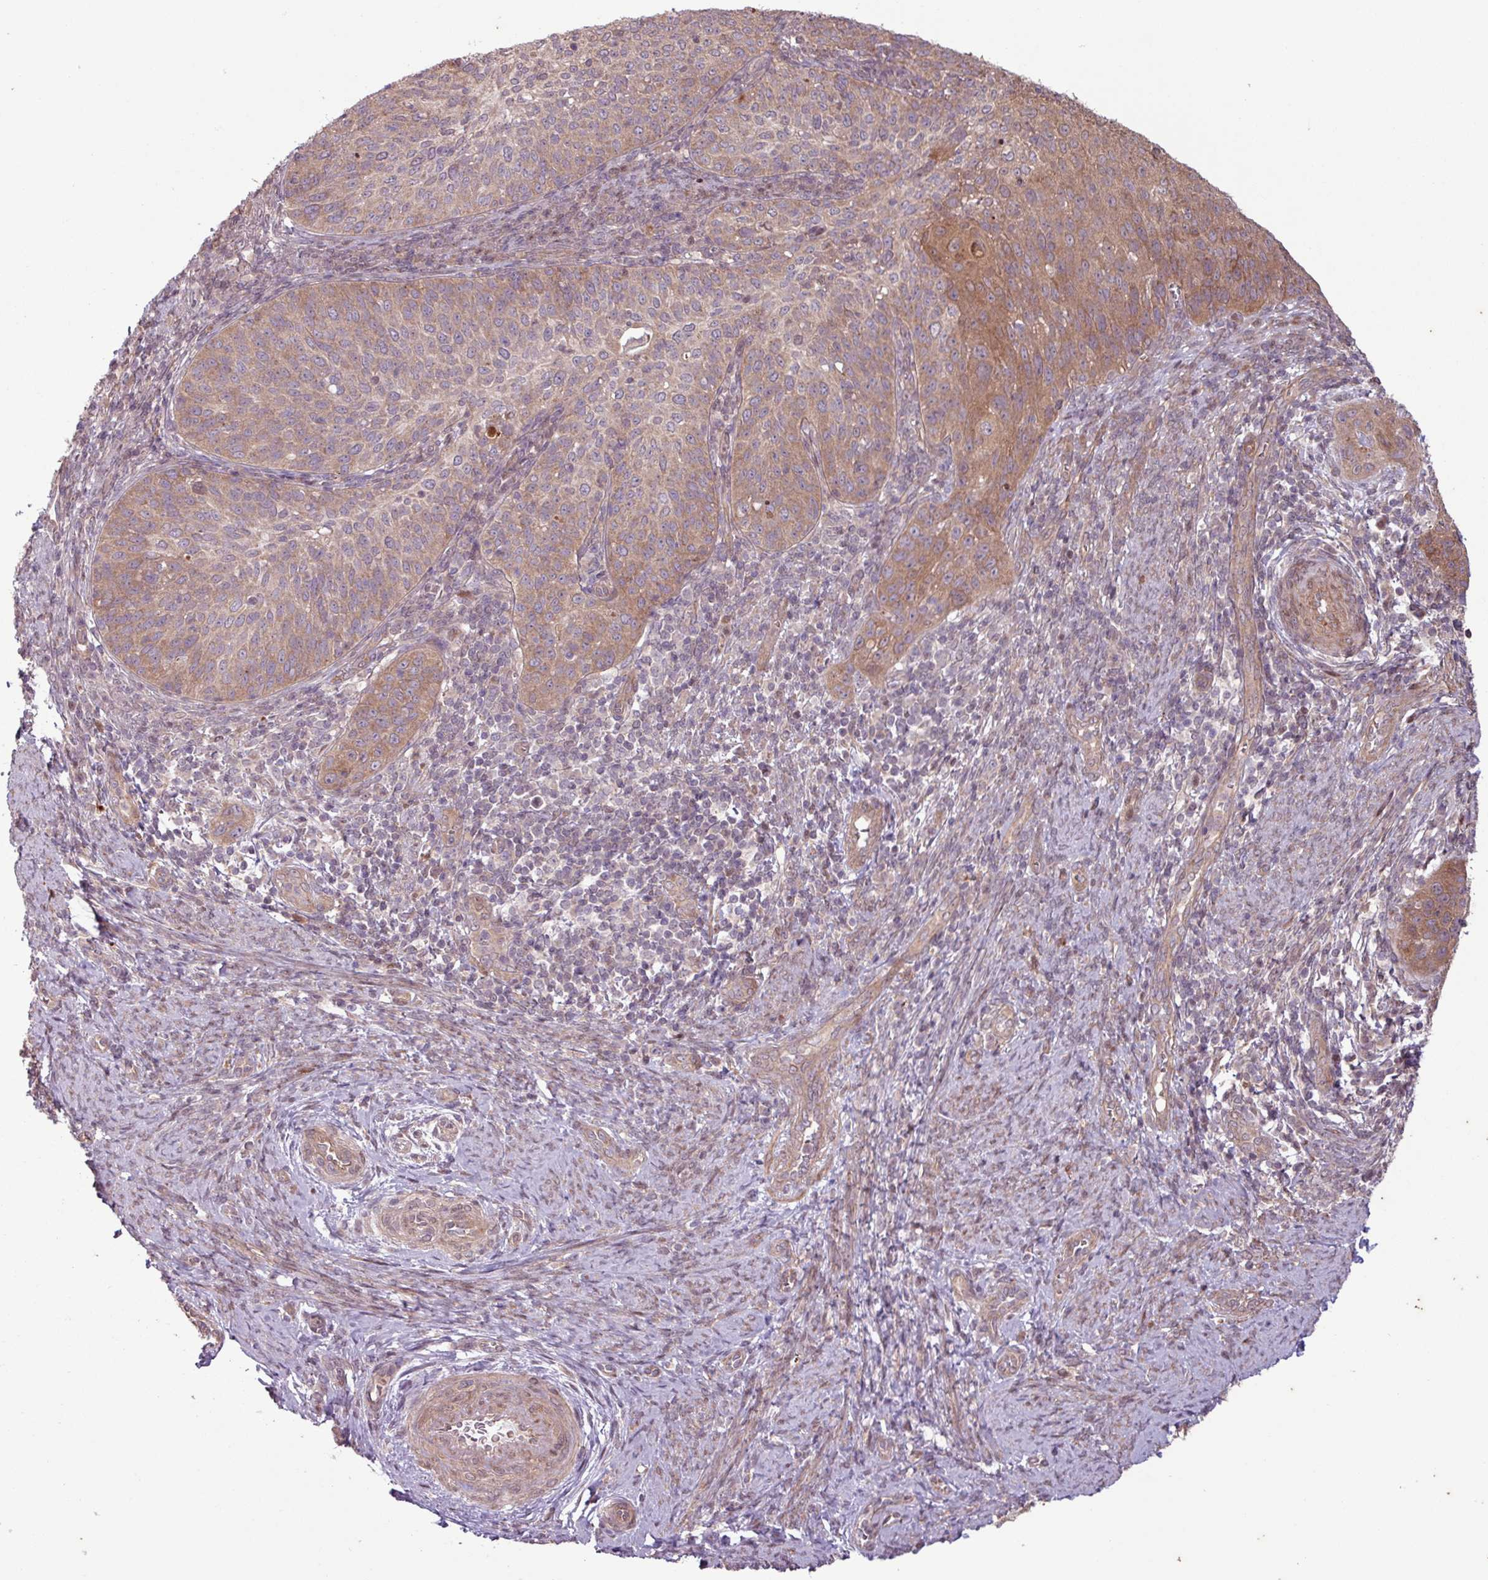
{"staining": {"intensity": "moderate", "quantity": ">75%", "location": "cytoplasmic/membranous"}, "tissue": "cervical cancer", "cell_type": "Tumor cells", "image_type": "cancer", "snomed": [{"axis": "morphology", "description": "Squamous cell carcinoma, NOS"}, {"axis": "topography", "description": "Cervix"}], "caption": "The immunohistochemical stain highlights moderate cytoplasmic/membranous staining in tumor cells of cervical cancer tissue.", "gene": "PDPR", "patient": {"sex": "female", "age": 30}}